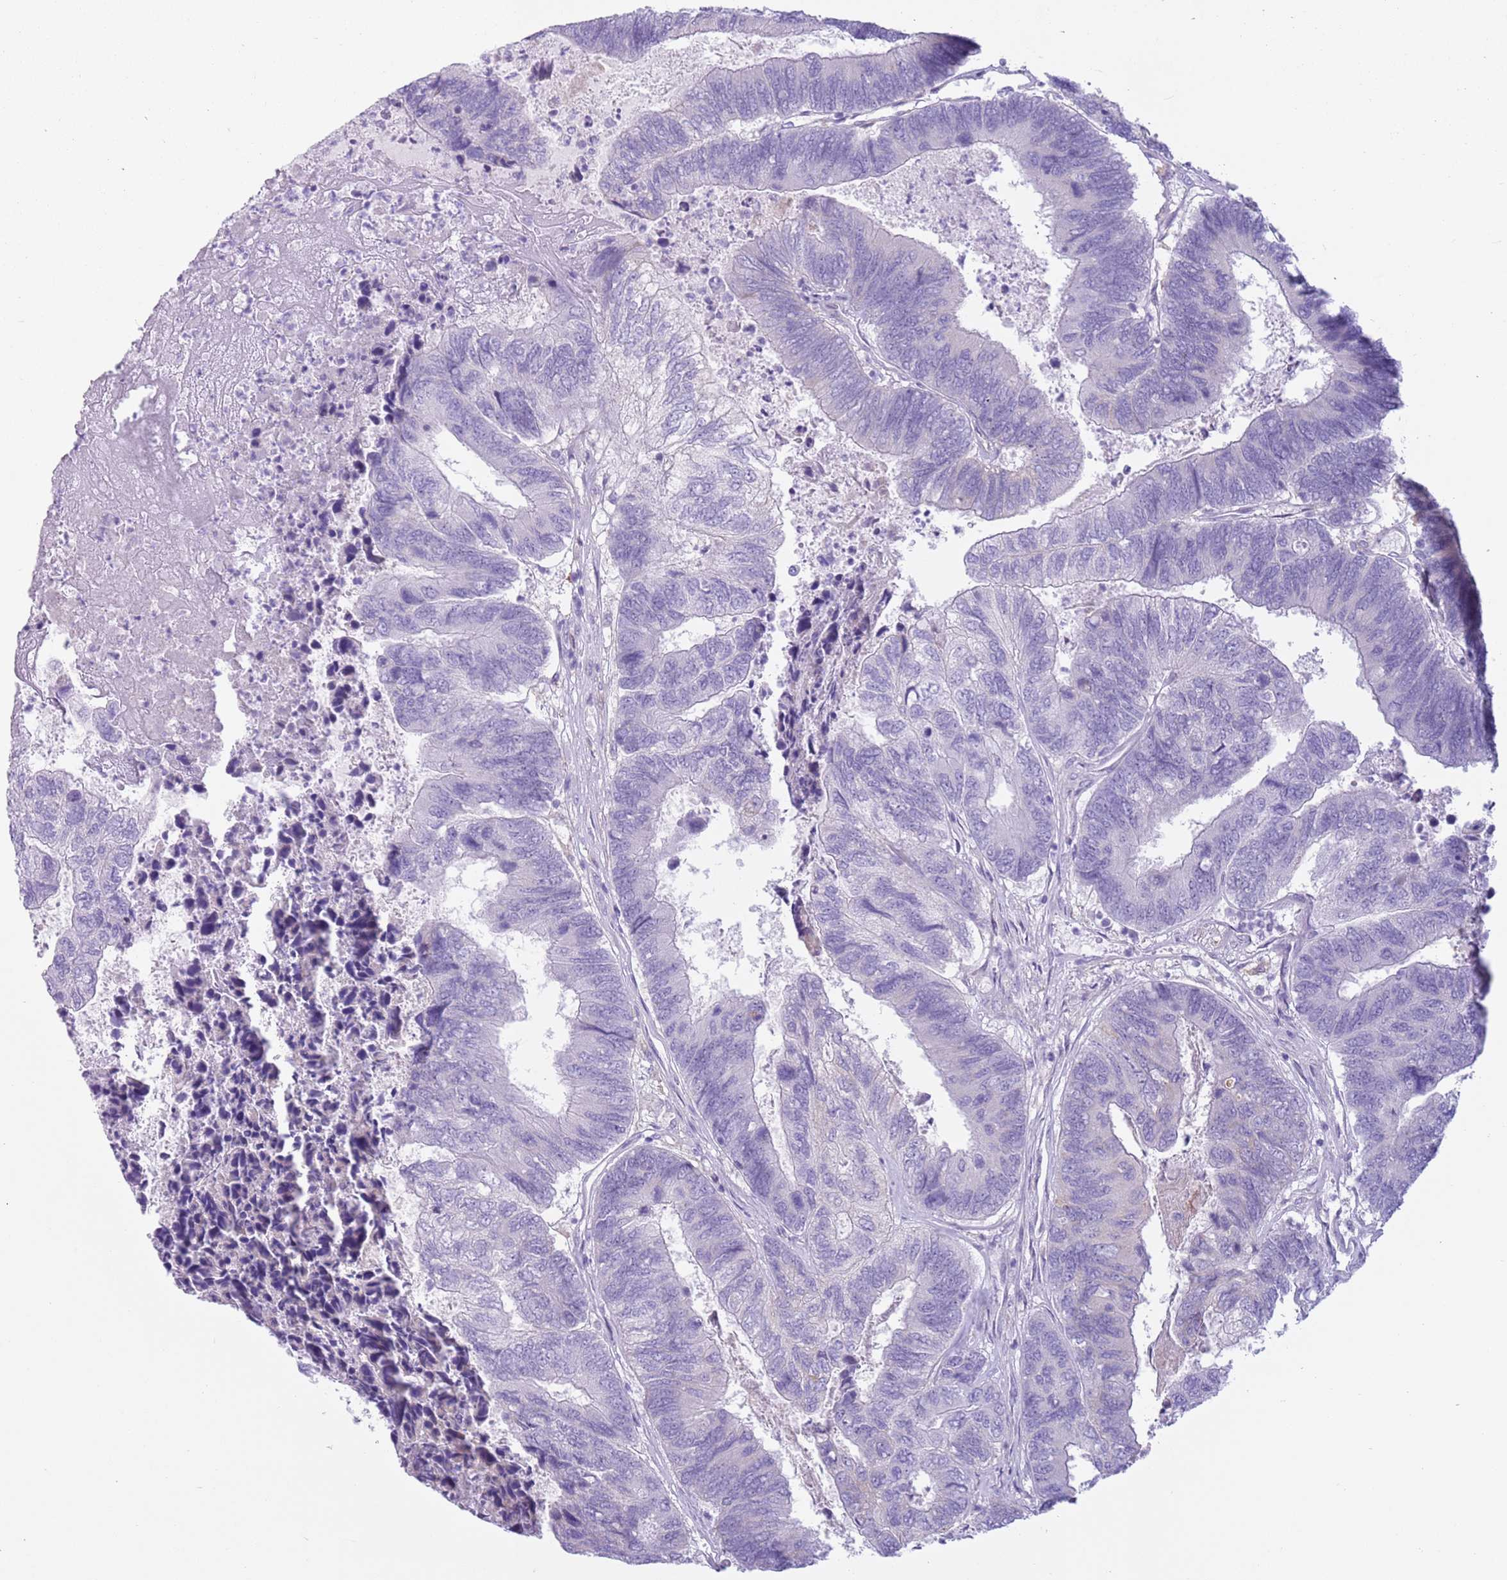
{"staining": {"intensity": "negative", "quantity": "none", "location": "none"}, "tissue": "colorectal cancer", "cell_type": "Tumor cells", "image_type": "cancer", "snomed": [{"axis": "morphology", "description": "Adenocarcinoma, NOS"}, {"axis": "topography", "description": "Colon"}], "caption": "The photomicrograph reveals no staining of tumor cells in colorectal cancer.", "gene": "SNX6", "patient": {"sex": "female", "age": 67}}